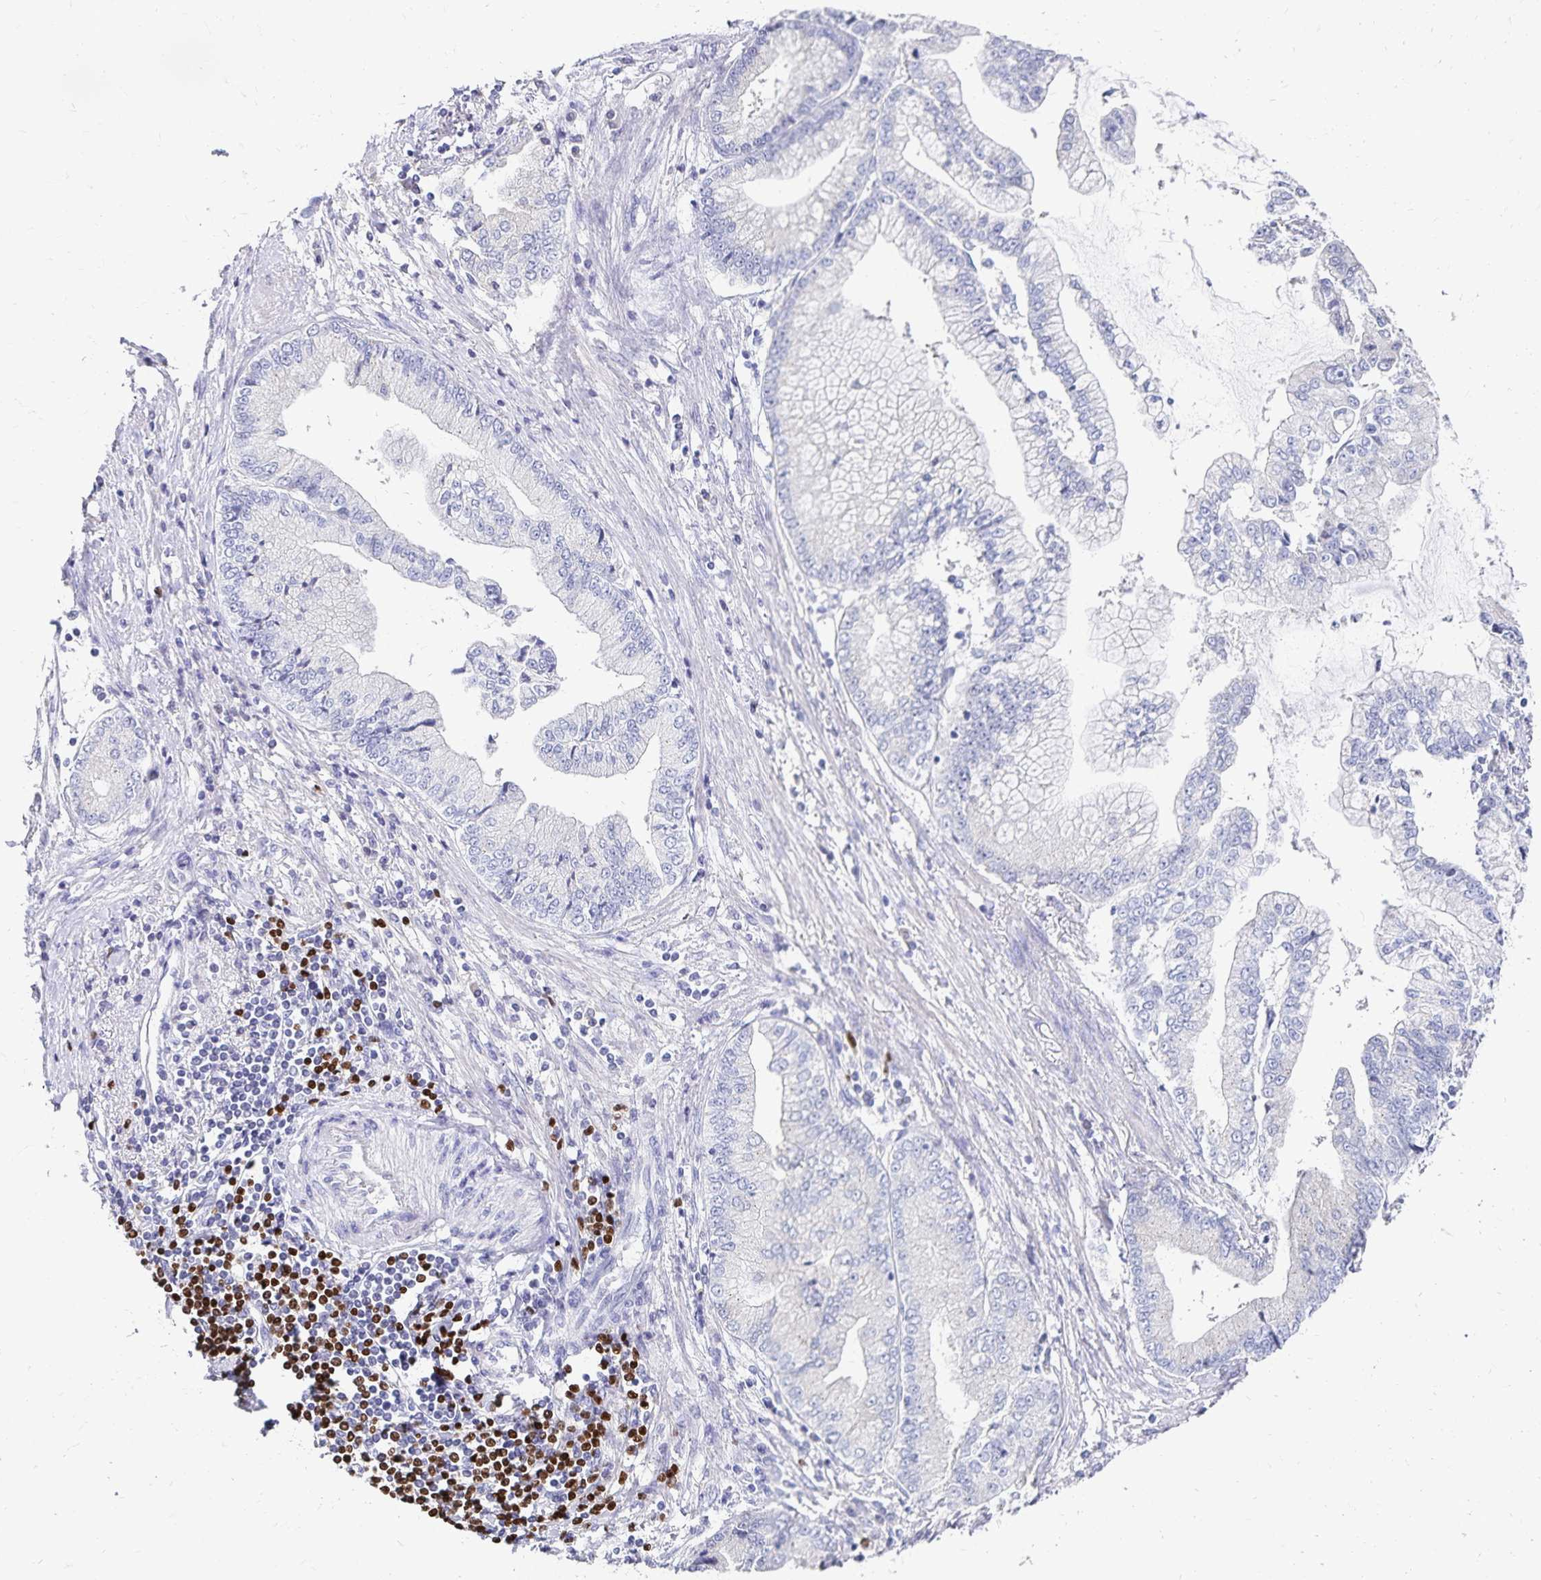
{"staining": {"intensity": "negative", "quantity": "none", "location": "none"}, "tissue": "stomach cancer", "cell_type": "Tumor cells", "image_type": "cancer", "snomed": [{"axis": "morphology", "description": "Adenocarcinoma, NOS"}, {"axis": "topography", "description": "Stomach, upper"}], "caption": "Immunohistochemistry of human stomach cancer demonstrates no staining in tumor cells.", "gene": "PAX5", "patient": {"sex": "female", "age": 74}}